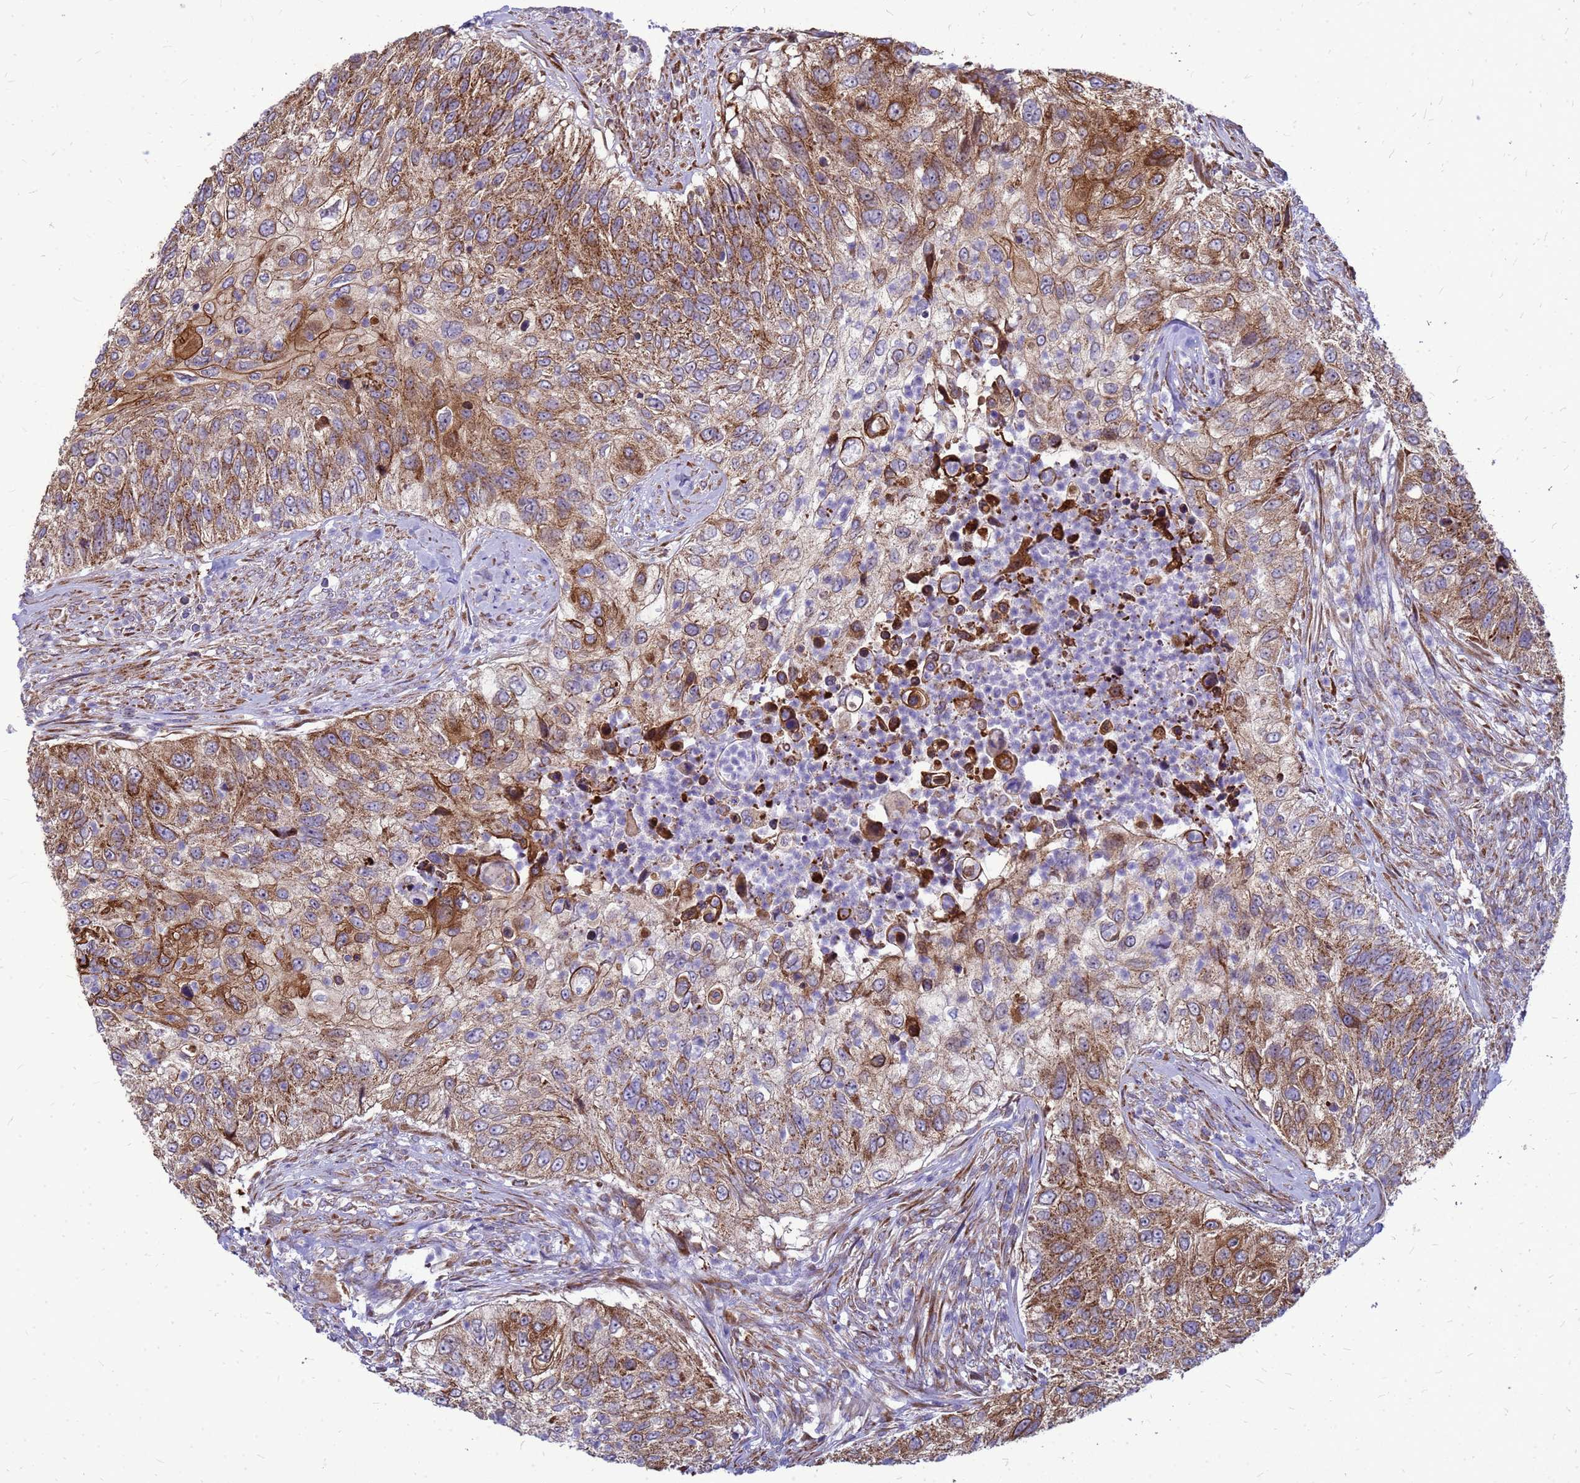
{"staining": {"intensity": "moderate", "quantity": ">75%", "location": "cytoplasmic/membranous"}, "tissue": "urothelial cancer", "cell_type": "Tumor cells", "image_type": "cancer", "snomed": [{"axis": "morphology", "description": "Urothelial carcinoma, High grade"}, {"axis": "topography", "description": "Urinary bladder"}], "caption": "Urothelial cancer was stained to show a protein in brown. There is medium levels of moderate cytoplasmic/membranous positivity in approximately >75% of tumor cells.", "gene": "FSTL4", "patient": {"sex": "female", "age": 60}}